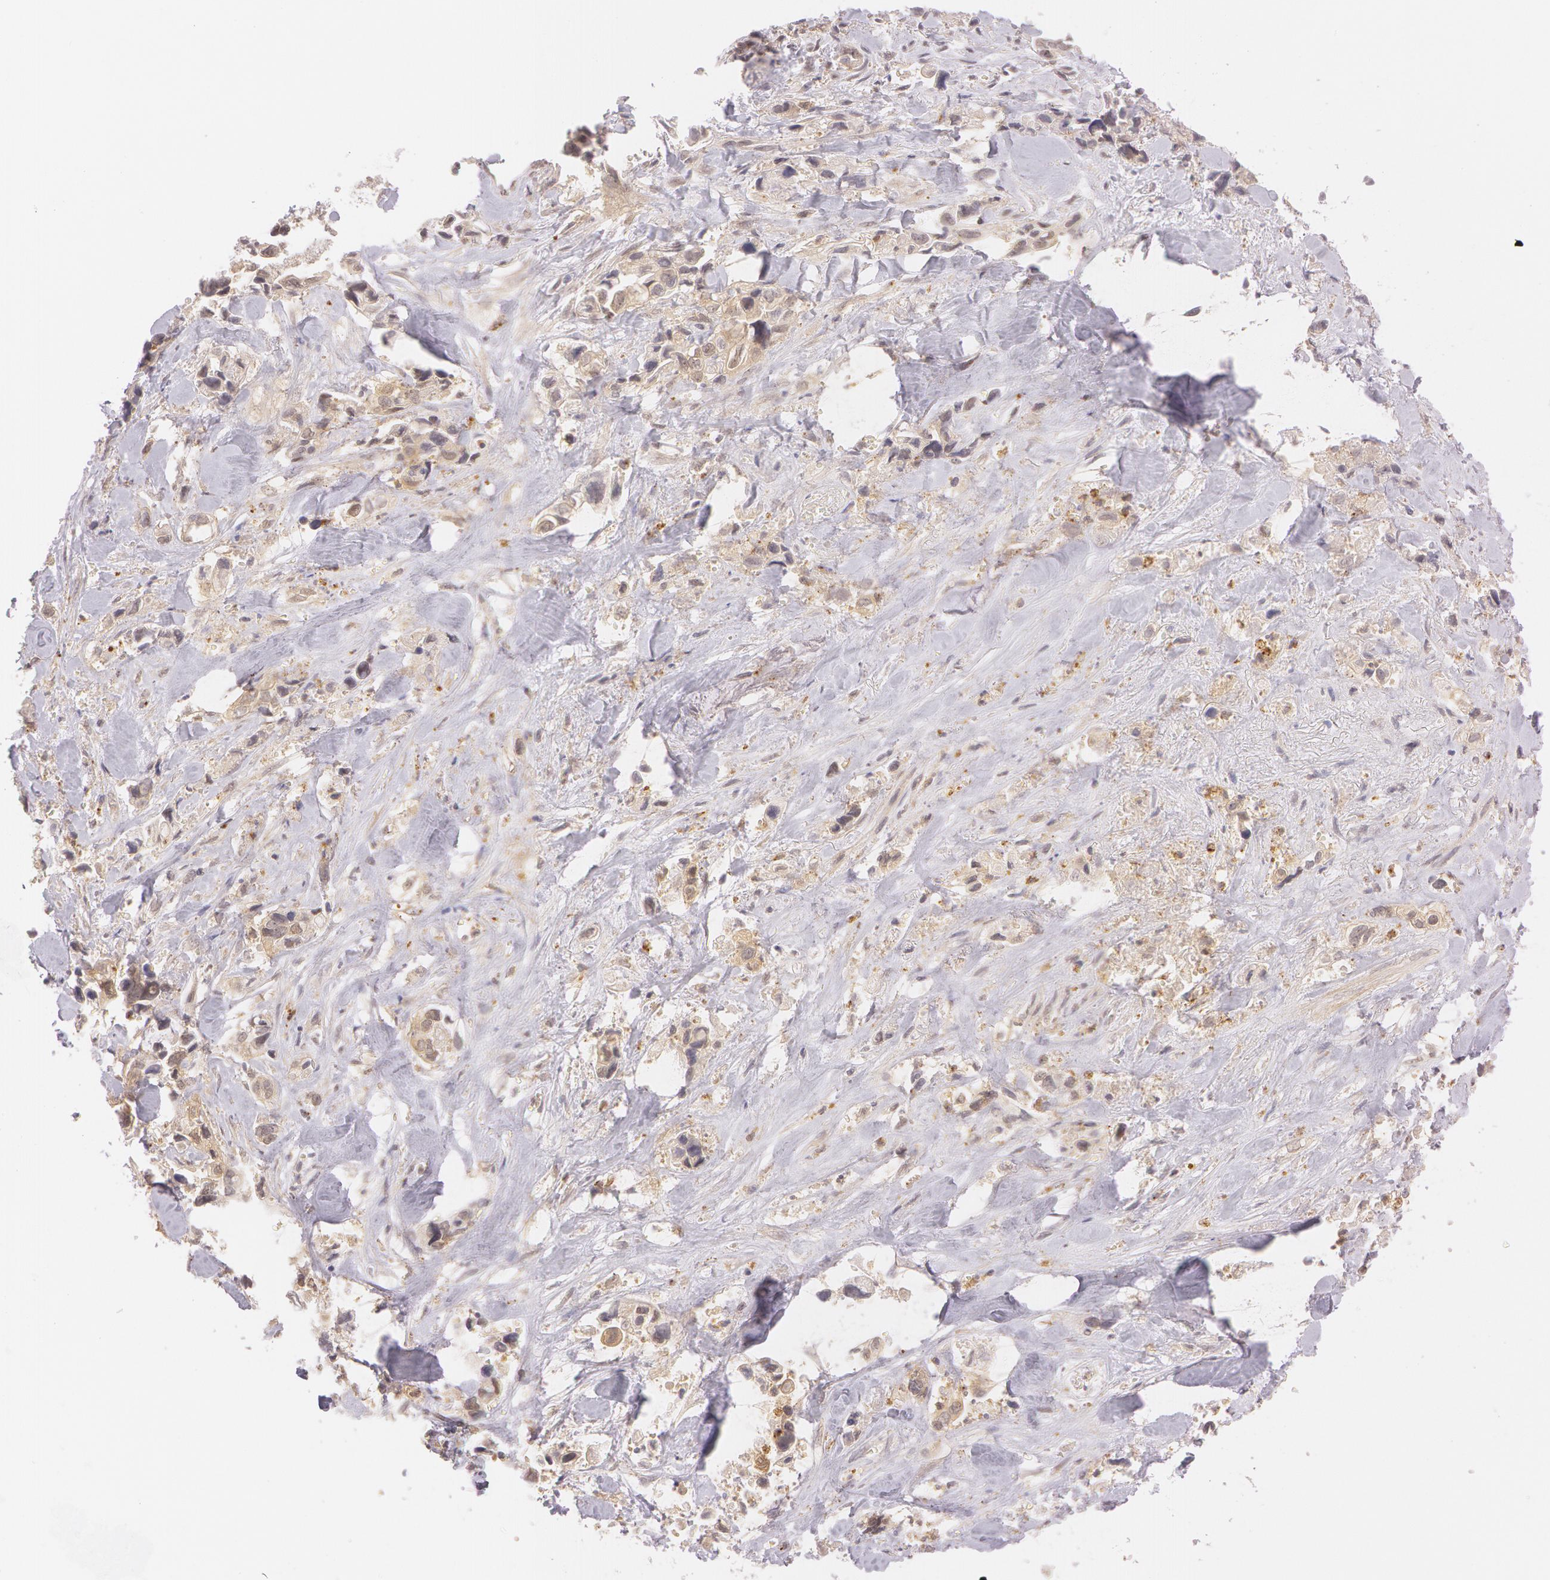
{"staining": {"intensity": "weak", "quantity": ">75%", "location": "cytoplasmic/membranous"}, "tissue": "pancreatic cancer", "cell_type": "Tumor cells", "image_type": "cancer", "snomed": [{"axis": "morphology", "description": "Adenocarcinoma, NOS"}, {"axis": "topography", "description": "Pancreas"}], "caption": "Brown immunohistochemical staining in human pancreatic cancer (adenocarcinoma) reveals weak cytoplasmic/membranous staining in about >75% of tumor cells. Nuclei are stained in blue.", "gene": "ATG2B", "patient": {"sex": "male", "age": 69}}